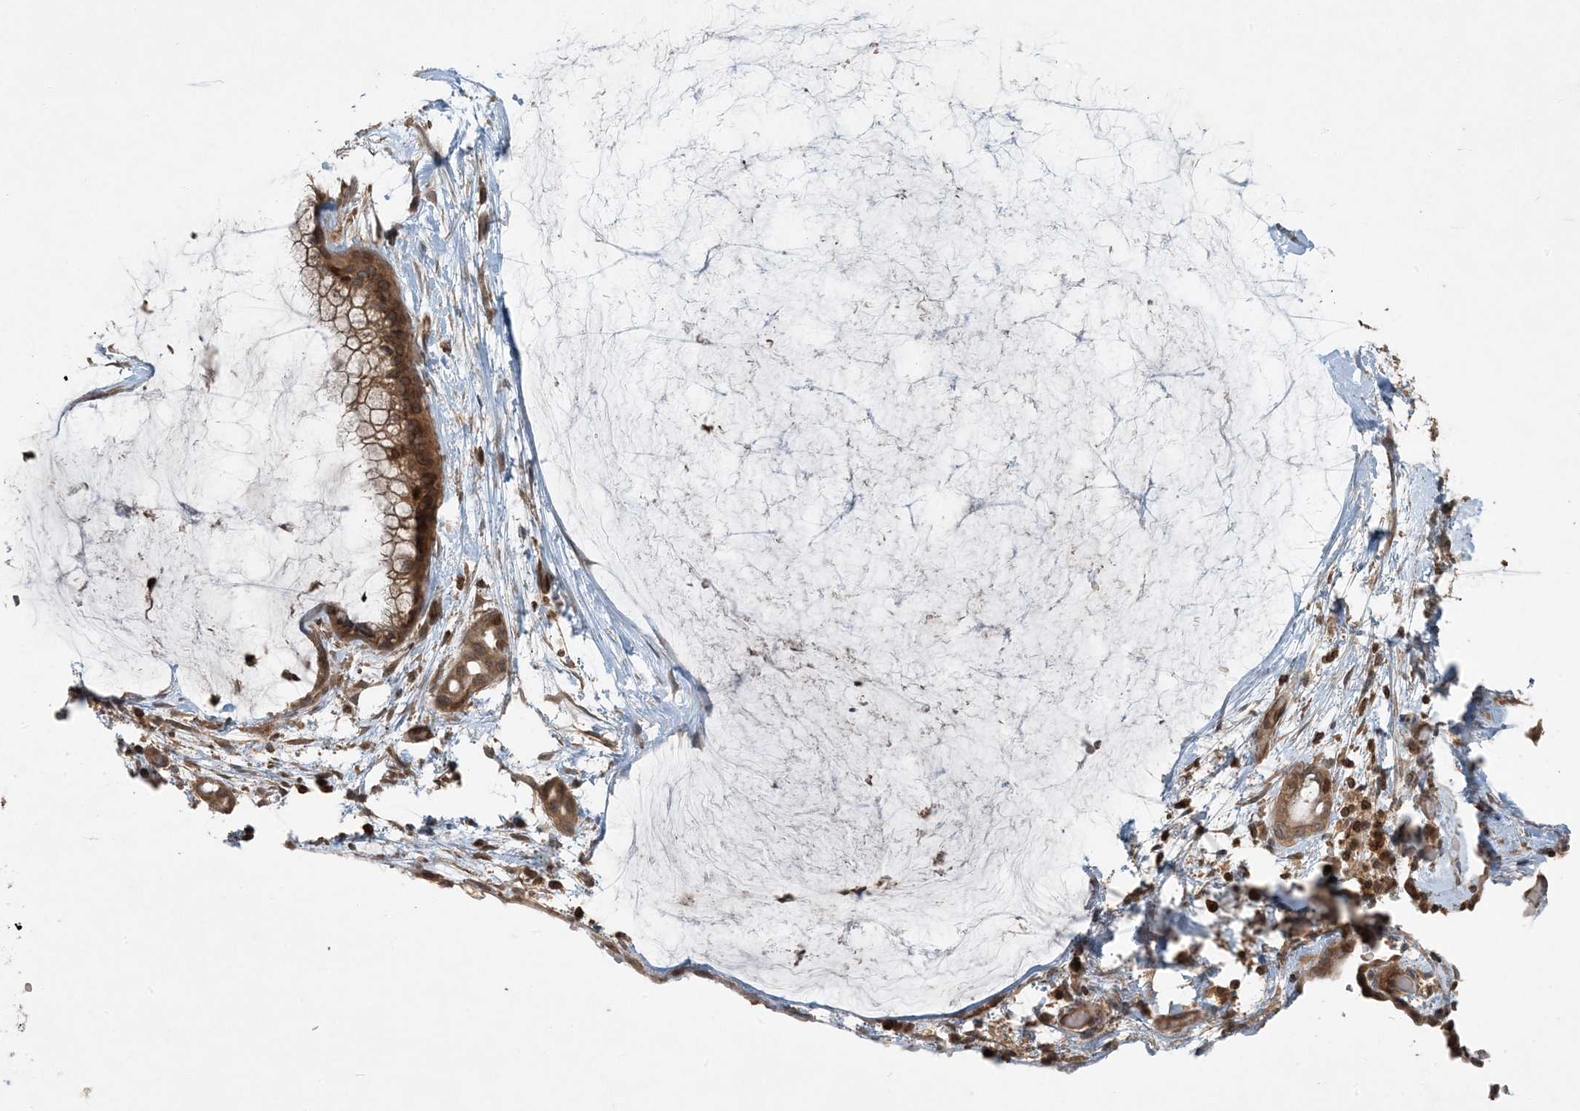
{"staining": {"intensity": "strong", "quantity": ">75%", "location": "cytoplasmic/membranous,nuclear"}, "tissue": "ovarian cancer", "cell_type": "Tumor cells", "image_type": "cancer", "snomed": [{"axis": "morphology", "description": "Cystadenocarcinoma, mucinous, NOS"}, {"axis": "topography", "description": "Ovary"}], "caption": "The image displays staining of mucinous cystadenocarcinoma (ovarian), revealing strong cytoplasmic/membranous and nuclear protein expression (brown color) within tumor cells.", "gene": "ZFAND2B", "patient": {"sex": "female", "age": 39}}